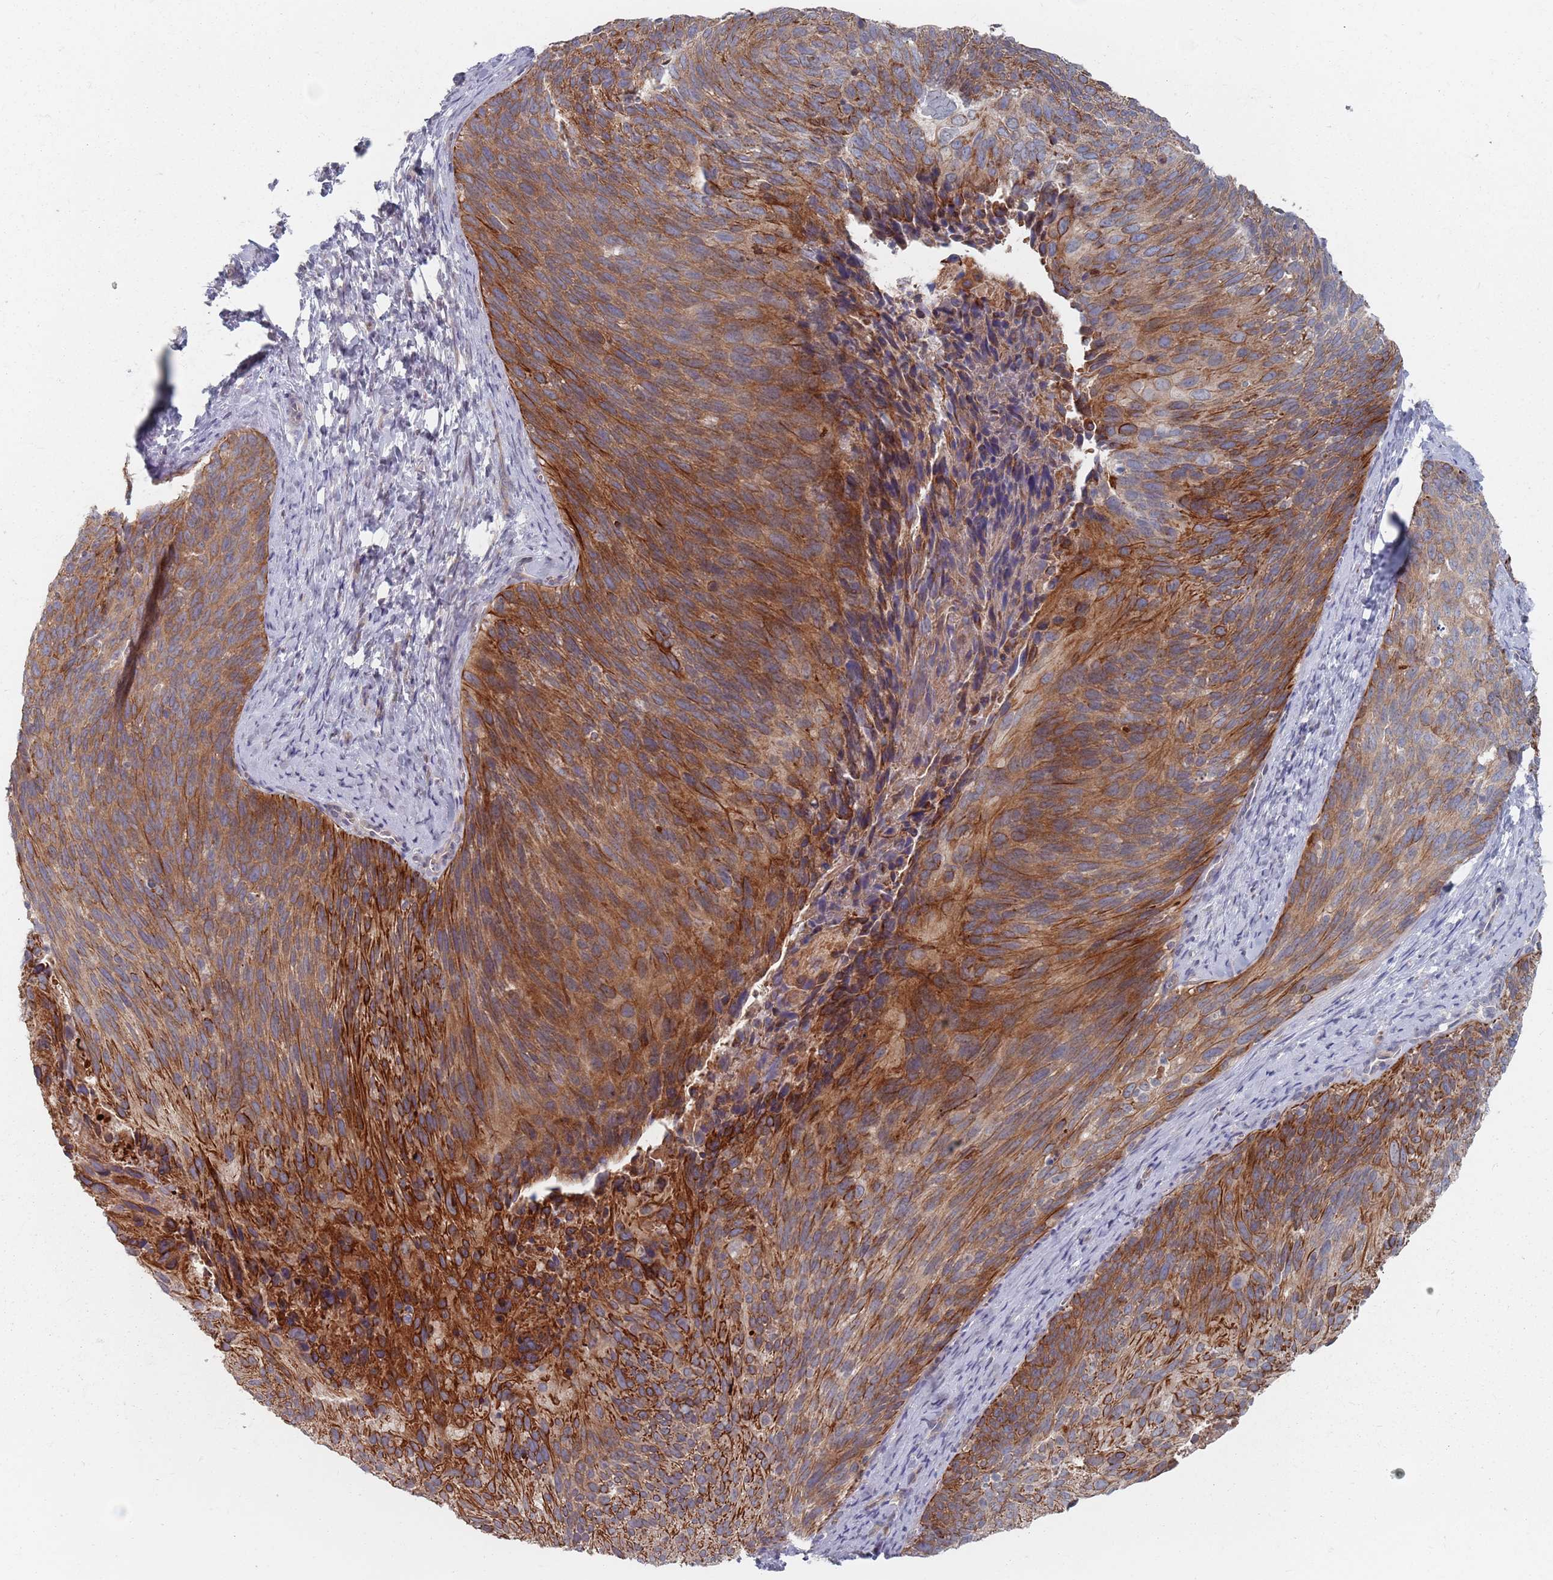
{"staining": {"intensity": "strong", "quantity": ">75%", "location": "cytoplasmic/membranous"}, "tissue": "cervical cancer", "cell_type": "Tumor cells", "image_type": "cancer", "snomed": [{"axis": "morphology", "description": "Squamous cell carcinoma, NOS"}, {"axis": "topography", "description": "Cervix"}], "caption": "A brown stain labels strong cytoplasmic/membranous positivity of a protein in squamous cell carcinoma (cervical) tumor cells.", "gene": "ADAL", "patient": {"sex": "female", "age": 80}}